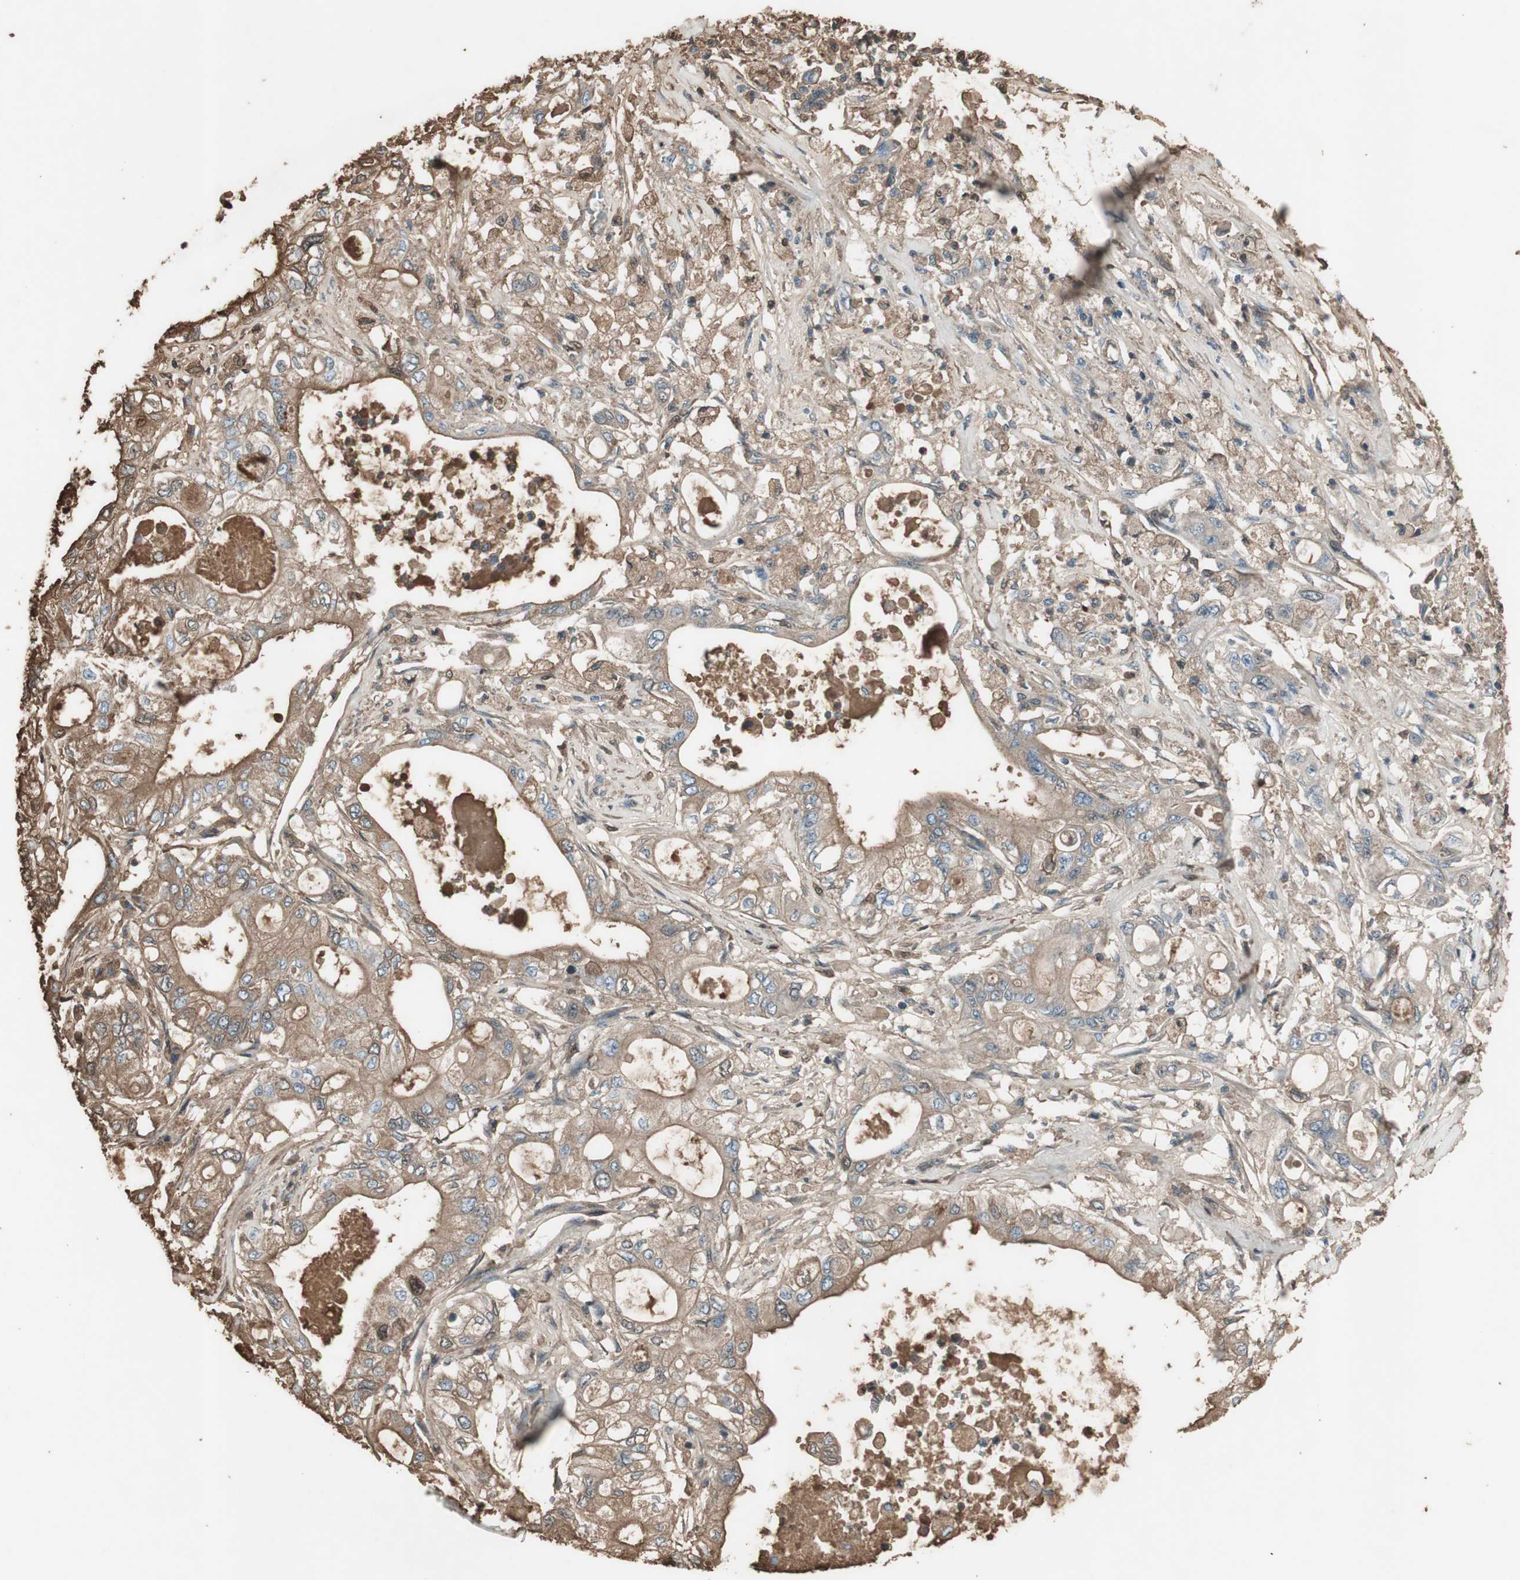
{"staining": {"intensity": "weak", "quantity": ">75%", "location": "cytoplasmic/membranous"}, "tissue": "pancreatic cancer", "cell_type": "Tumor cells", "image_type": "cancer", "snomed": [{"axis": "morphology", "description": "Adenocarcinoma, NOS"}, {"axis": "topography", "description": "Pancreas"}], "caption": "Adenocarcinoma (pancreatic) stained with a brown dye demonstrates weak cytoplasmic/membranous positive expression in approximately >75% of tumor cells.", "gene": "MMP14", "patient": {"sex": "male", "age": 79}}